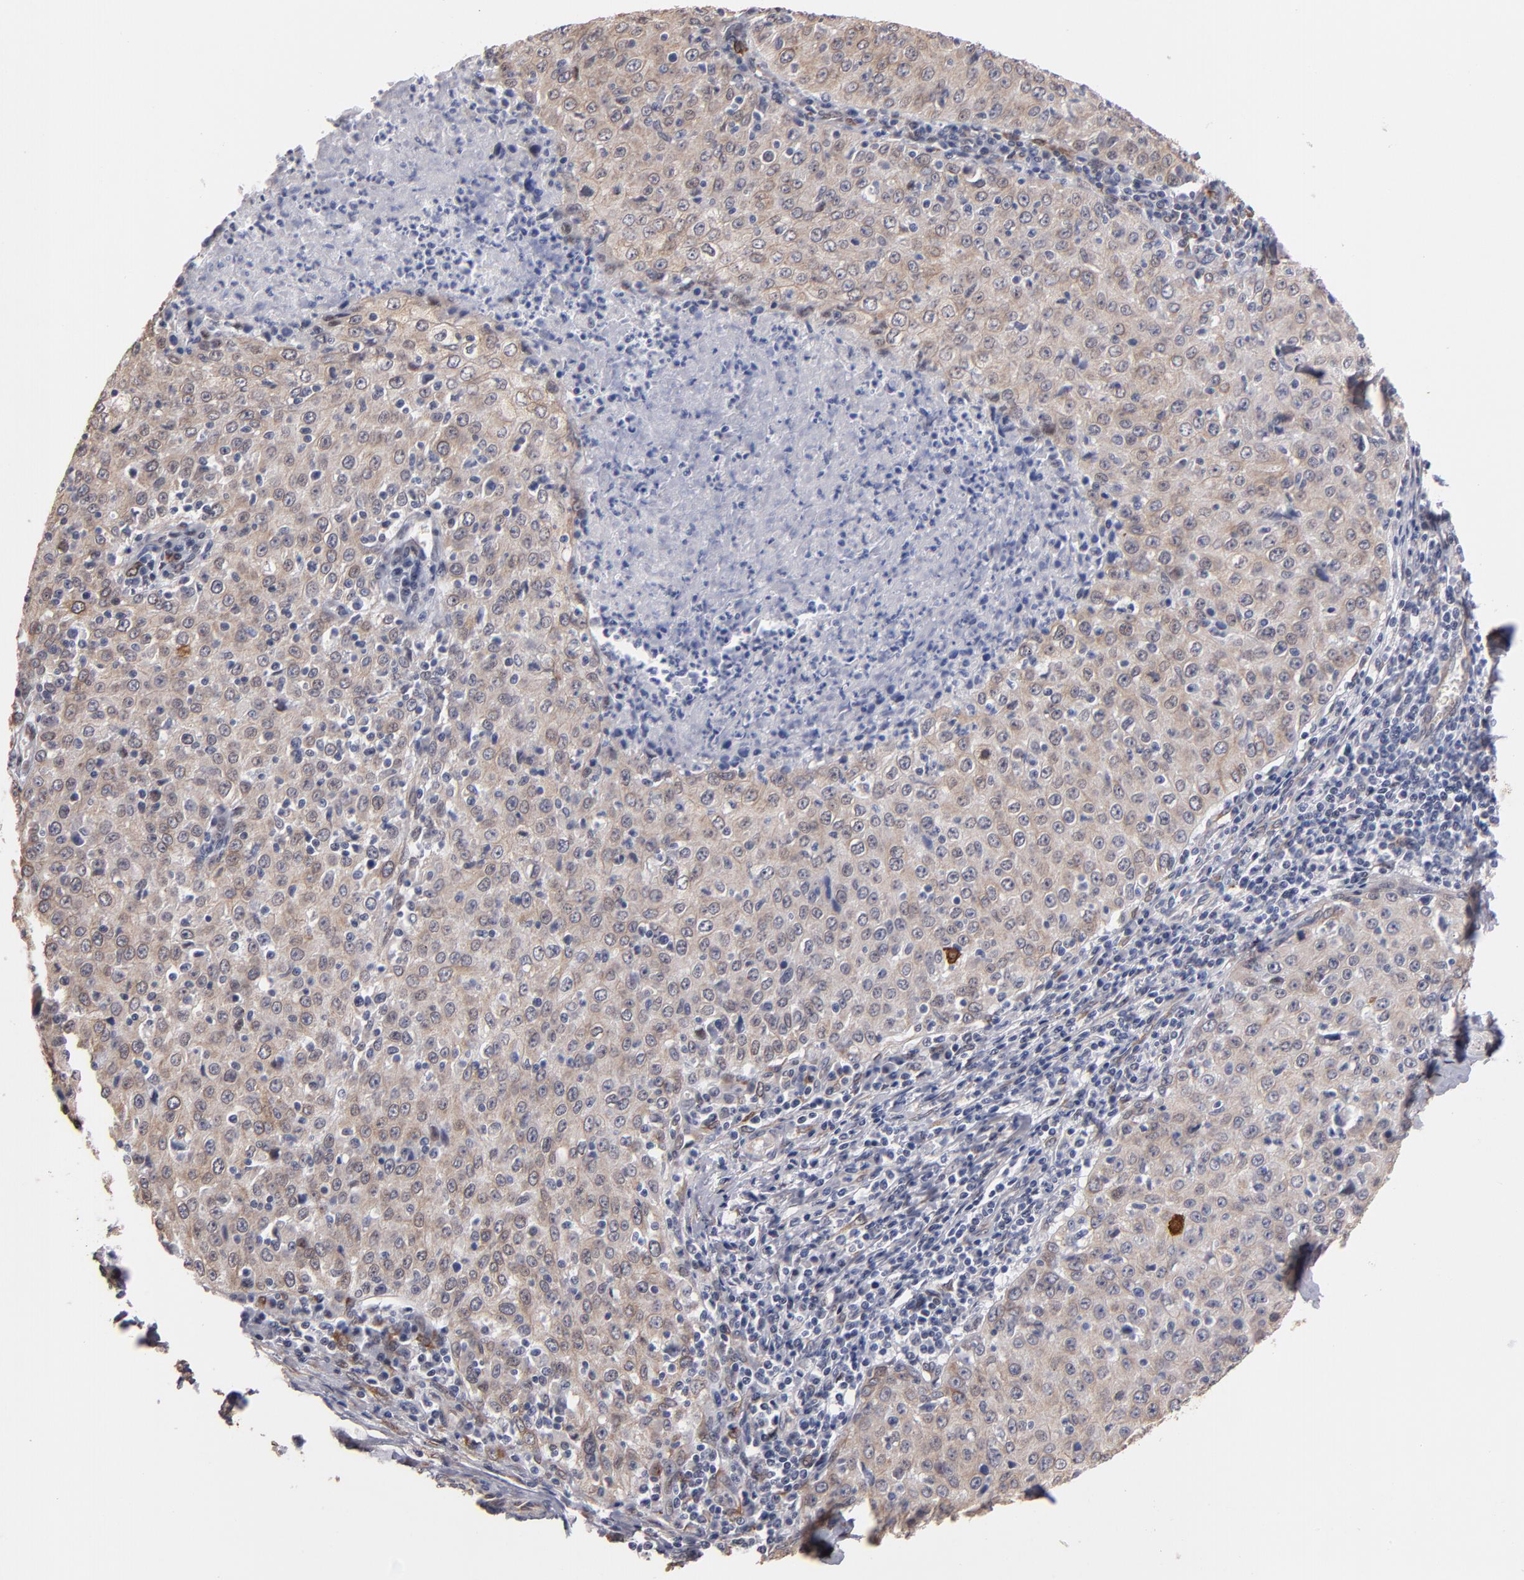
{"staining": {"intensity": "weak", "quantity": ">75%", "location": "cytoplasmic/membranous"}, "tissue": "cervical cancer", "cell_type": "Tumor cells", "image_type": "cancer", "snomed": [{"axis": "morphology", "description": "Squamous cell carcinoma, NOS"}, {"axis": "topography", "description": "Cervix"}], "caption": "Immunohistochemistry (IHC) histopathology image of neoplastic tissue: human cervical cancer (squamous cell carcinoma) stained using immunohistochemistry (IHC) displays low levels of weak protein expression localized specifically in the cytoplasmic/membranous of tumor cells, appearing as a cytoplasmic/membranous brown color.", "gene": "PGRMC1", "patient": {"sex": "female", "age": 27}}